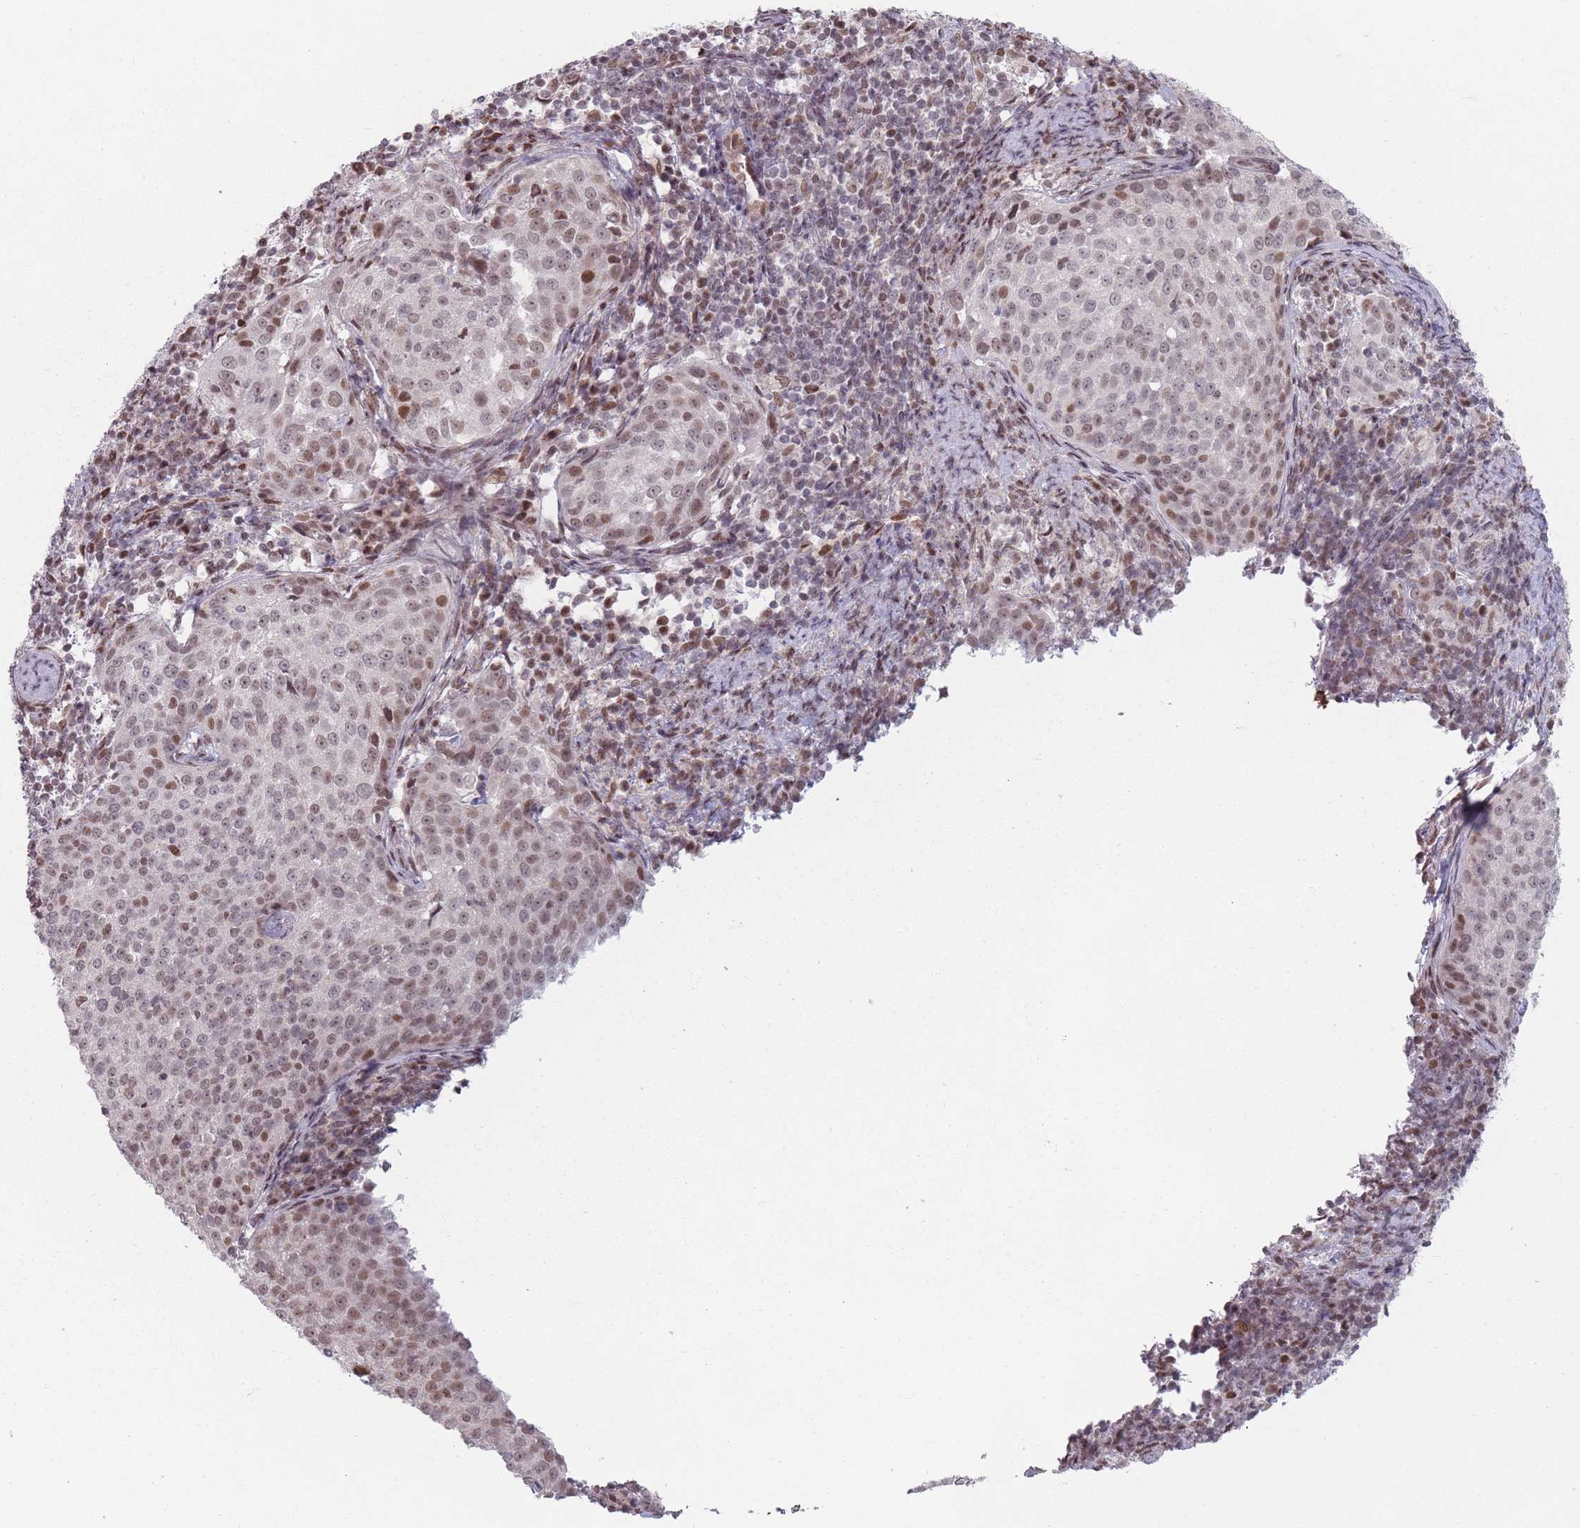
{"staining": {"intensity": "moderate", "quantity": "25%-75%", "location": "nuclear"}, "tissue": "cervical cancer", "cell_type": "Tumor cells", "image_type": "cancer", "snomed": [{"axis": "morphology", "description": "Squamous cell carcinoma, NOS"}, {"axis": "topography", "description": "Cervix"}], "caption": "The image displays a brown stain indicating the presence of a protein in the nuclear of tumor cells in squamous cell carcinoma (cervical). Immunohistochemistry (ihc) stains the protein of interest in brown and the nuclei are stained blue.", "gene": "SH3BGRL2", "patient": {"sex": "female", "age": 57}}